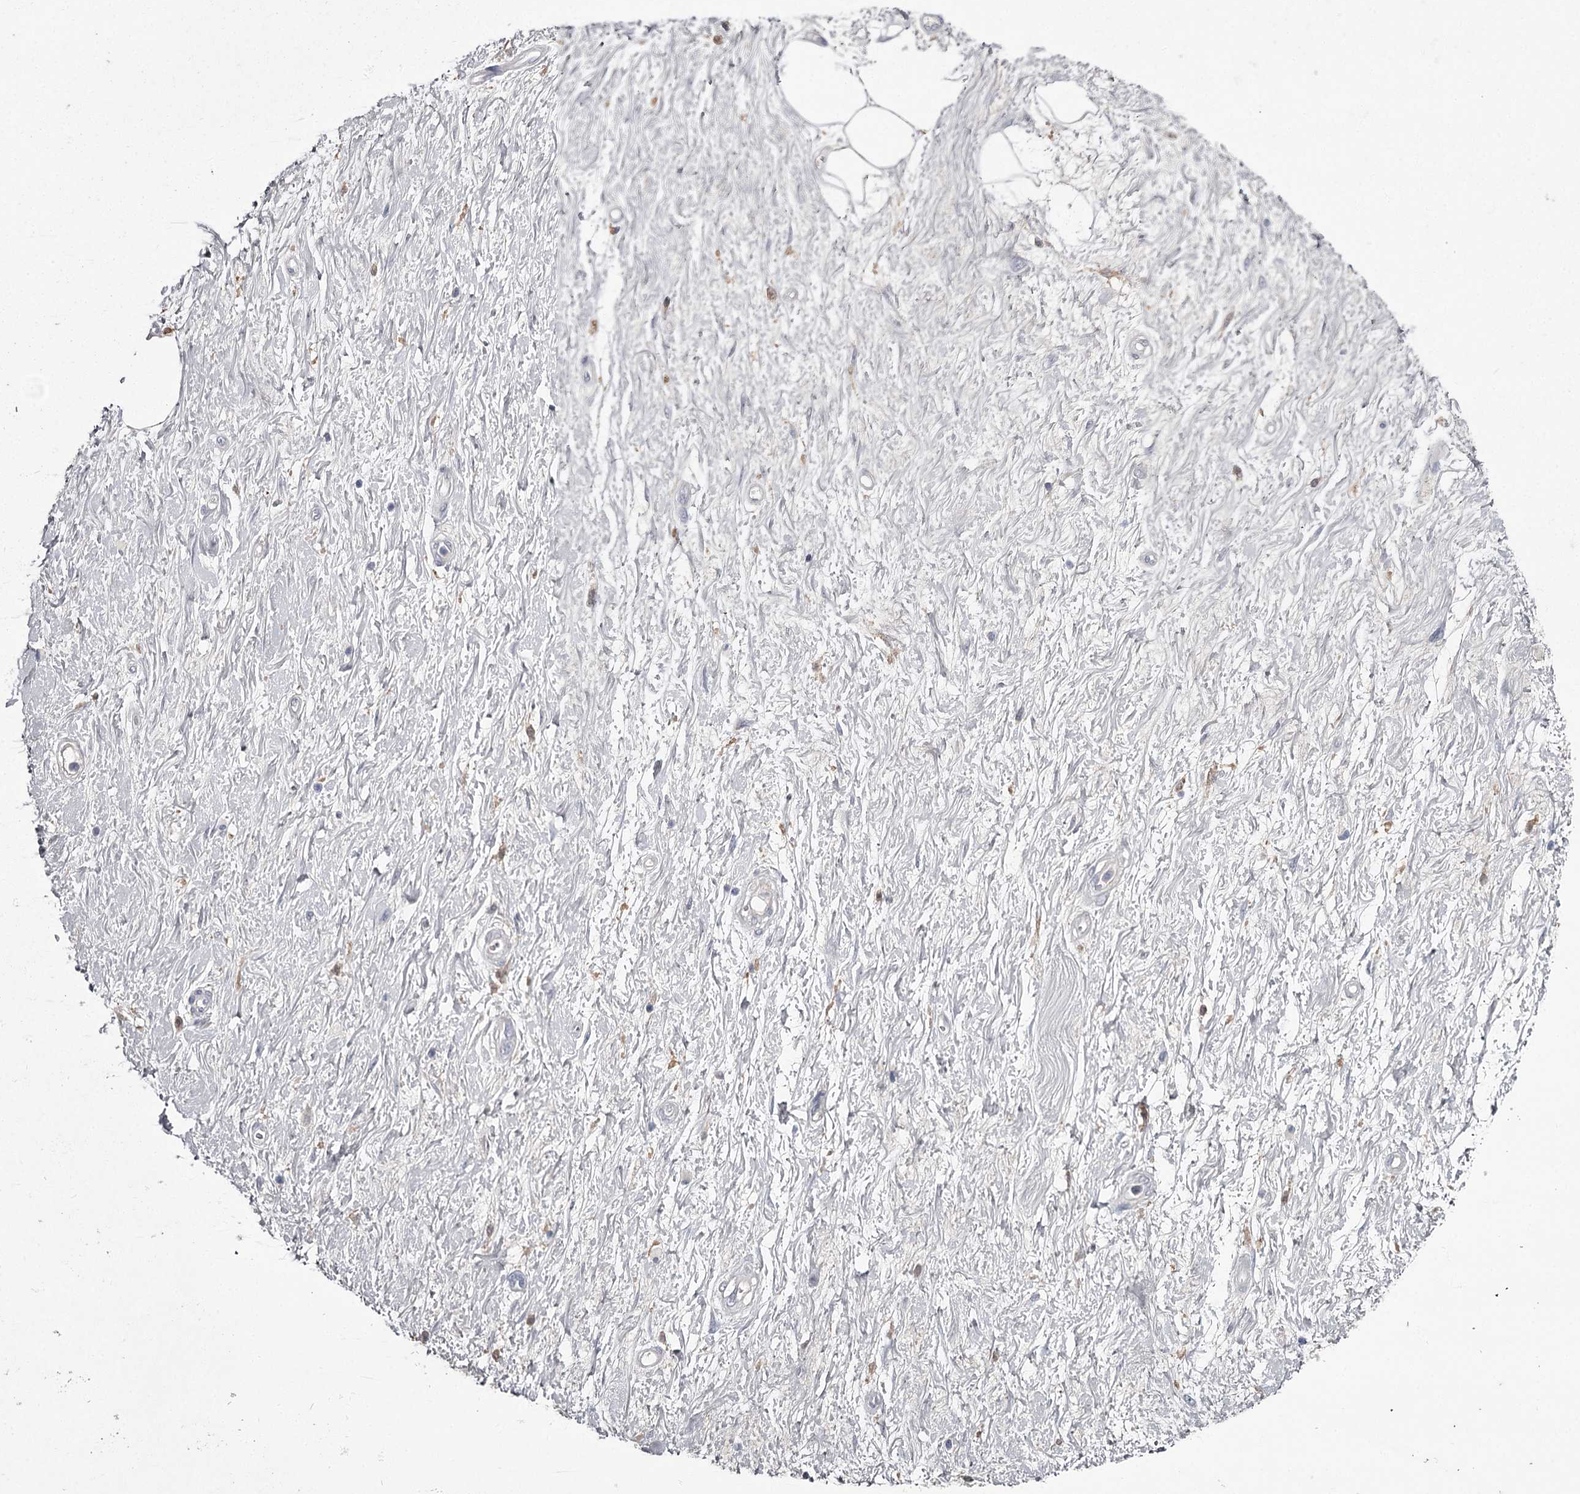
{"staining": {"intensity": "negative", "quantity": "none", "location": "none"}, "tissue": "adipose tissue", "cell_type": "Adipocytes", "image_type": "normal", "snomed": [{"axis": "morphology", "description": "Normal tissue, NOS"}, {"axis": "morphology", "description": "Adenocarcinoma, NOS"}, {"axis": "topography", "description": "Pancreas"}, {"axis": "topography", "description": "Peripheral nerve tissue"}], "caption": "High power microscopy micrograph of an immunohistochemistry micrograph of normal adipose tissue, revealing no significant expression in adipocytes. (DAB immunohistochemistry with hematoxylin counter stain).", "gene": "FDXACB1", "patient": {"sex": "male", "age": 59}}